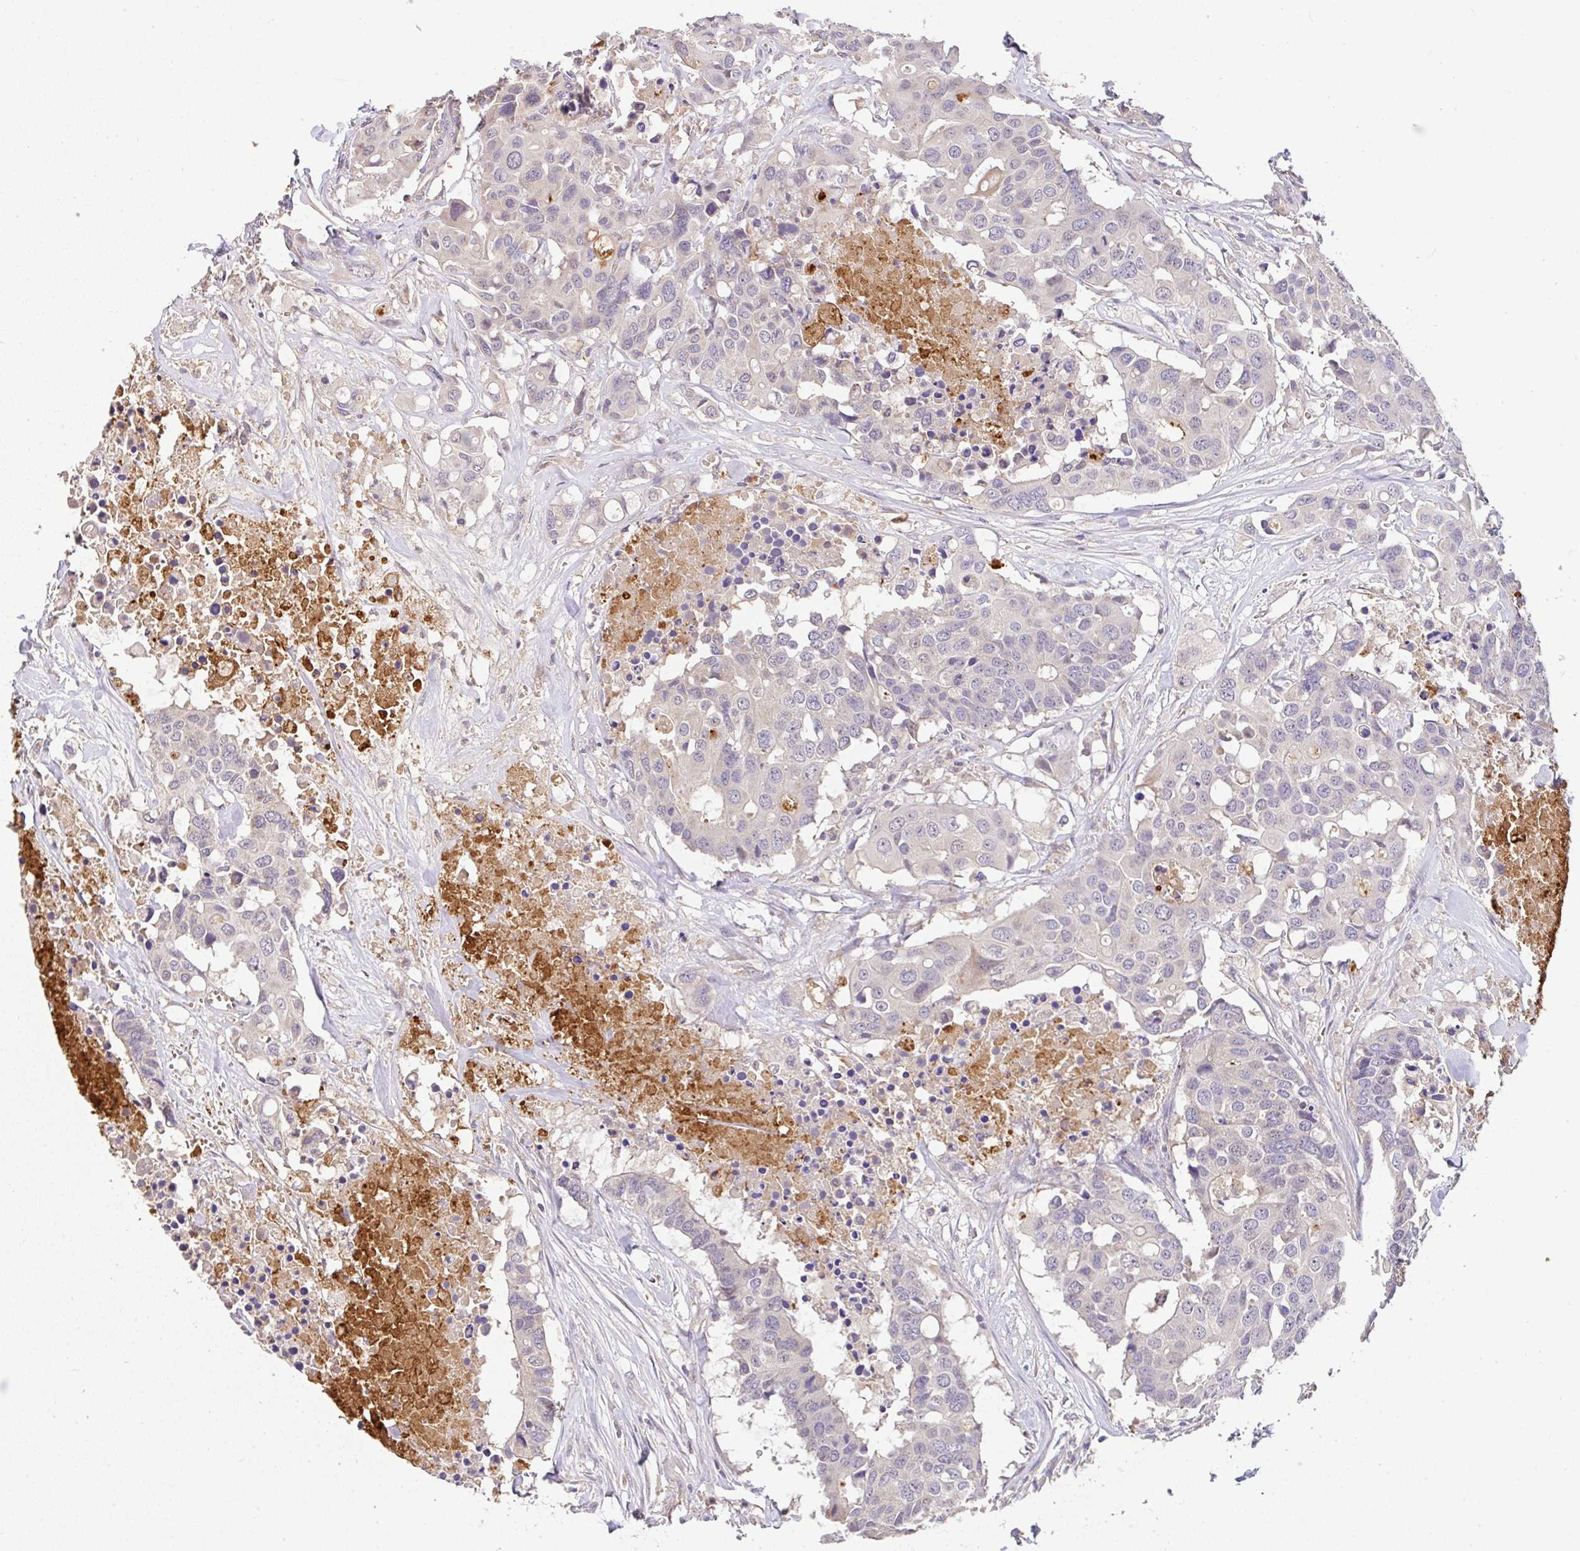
{"staining": {"intensity": "negative", "quantity": "none", "location": "none"}, "tissue": "colorectal cancer", "cell_type": "Tumor cells", "image_type": "cancer", "snomed": [{"axis": "morphology", "description": "Adenocarcinoma, NOS"}, {"axis": "topography", "description": "Colon"}], "caption": "Immunohistochemical staining of adenocarcinoma (colorectal) shows no significant positivity in tumor cells.", "gene": "C1QTNF9B", "patient": {"sex": "male", "age": 77}}